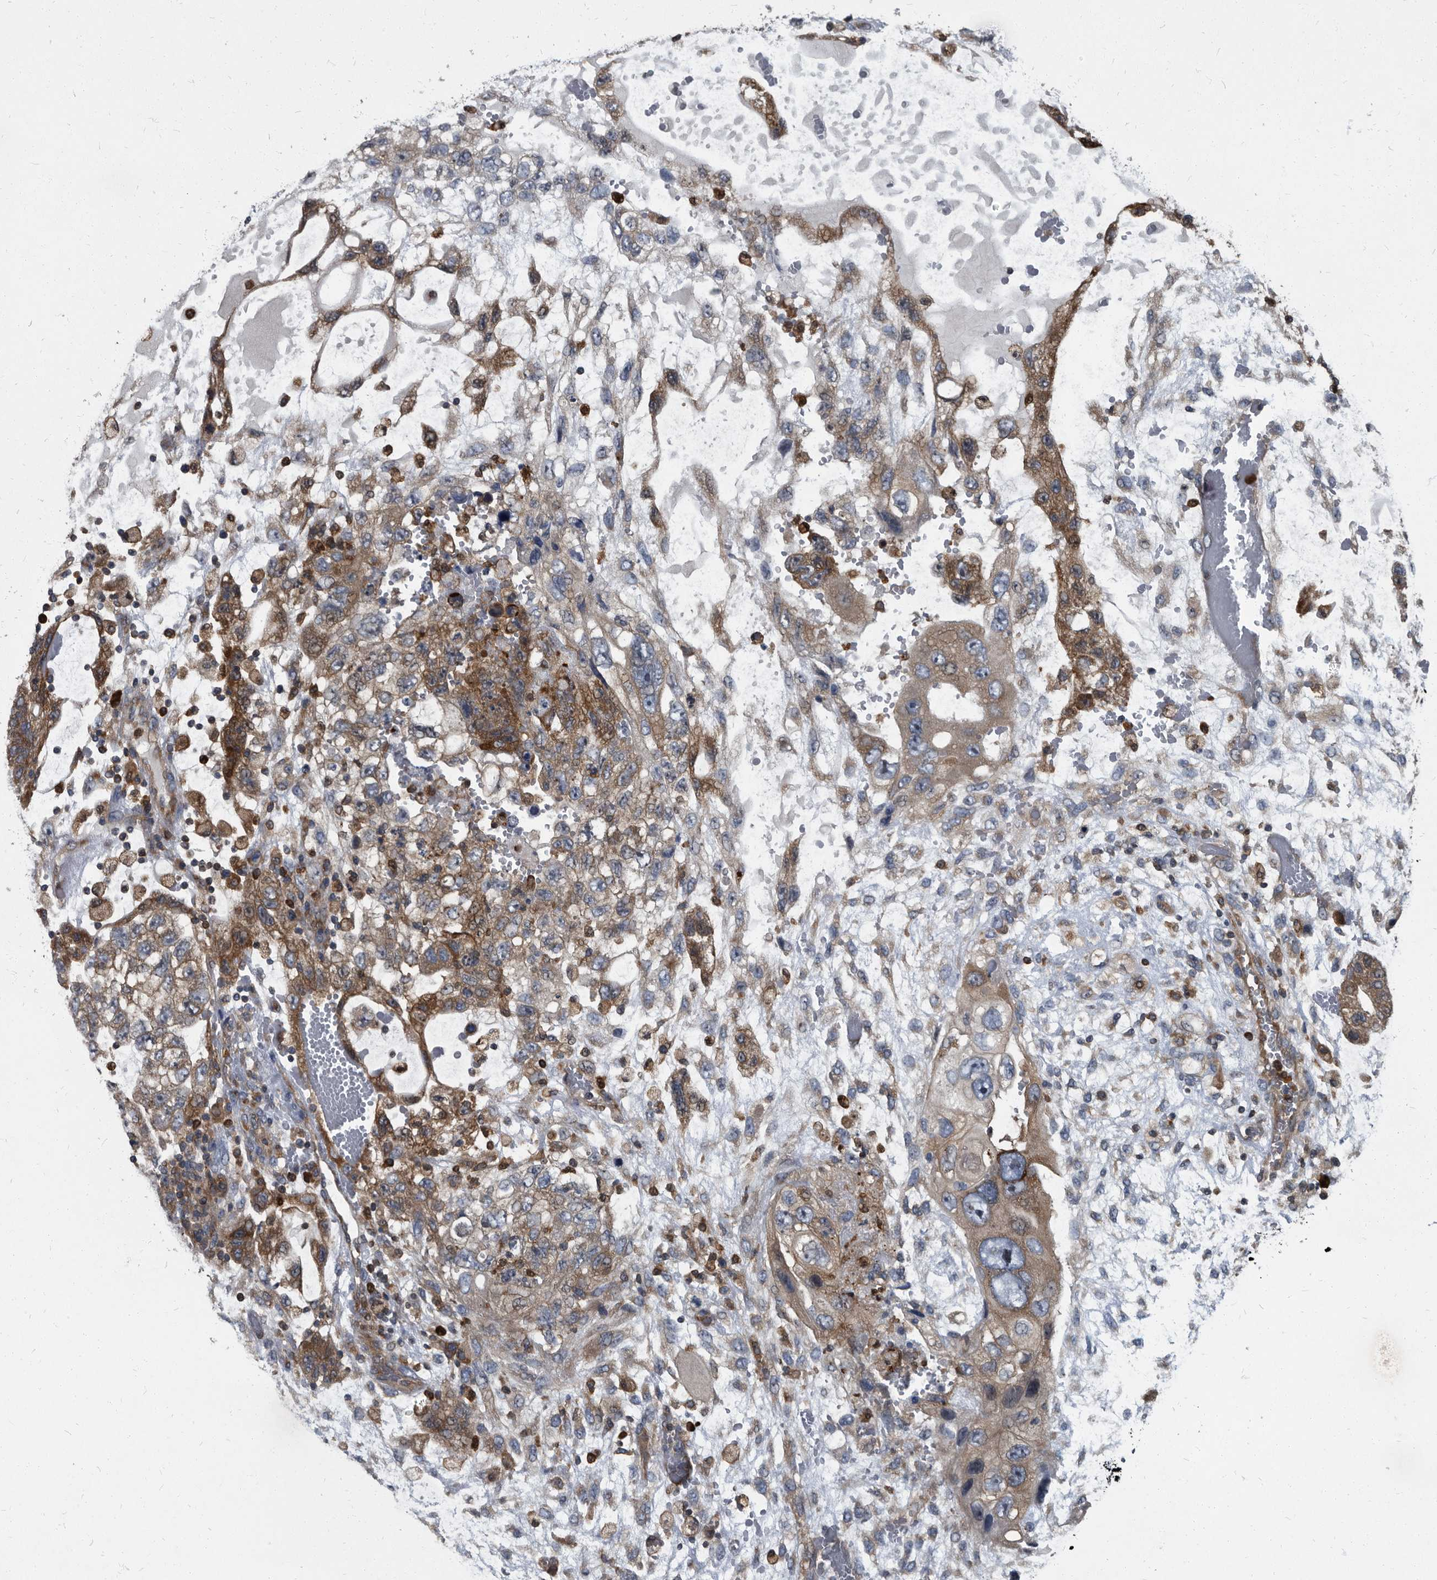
{"staining": {"intensity": "moderate", "quantity": ">75%", "location": "cytoplasmic/membranous"}, "tissue": "testis cancer", "cell_type": "Tumor cells", "image_type": "cancer", "snomed": [{"axis": "morphology", "description": "Carcinoma, Embryonal, NOS"}, {"axis": "topography", "description": "Testis"}], "caption": "Embryonal carcinoma (testis) stained for a protein (brown) displays moderate cytoplasmic/membranous positive staining in about >75% of tumor cells.", "gene": "CDV3", "patient": {"sex": "male", "age": 36}}